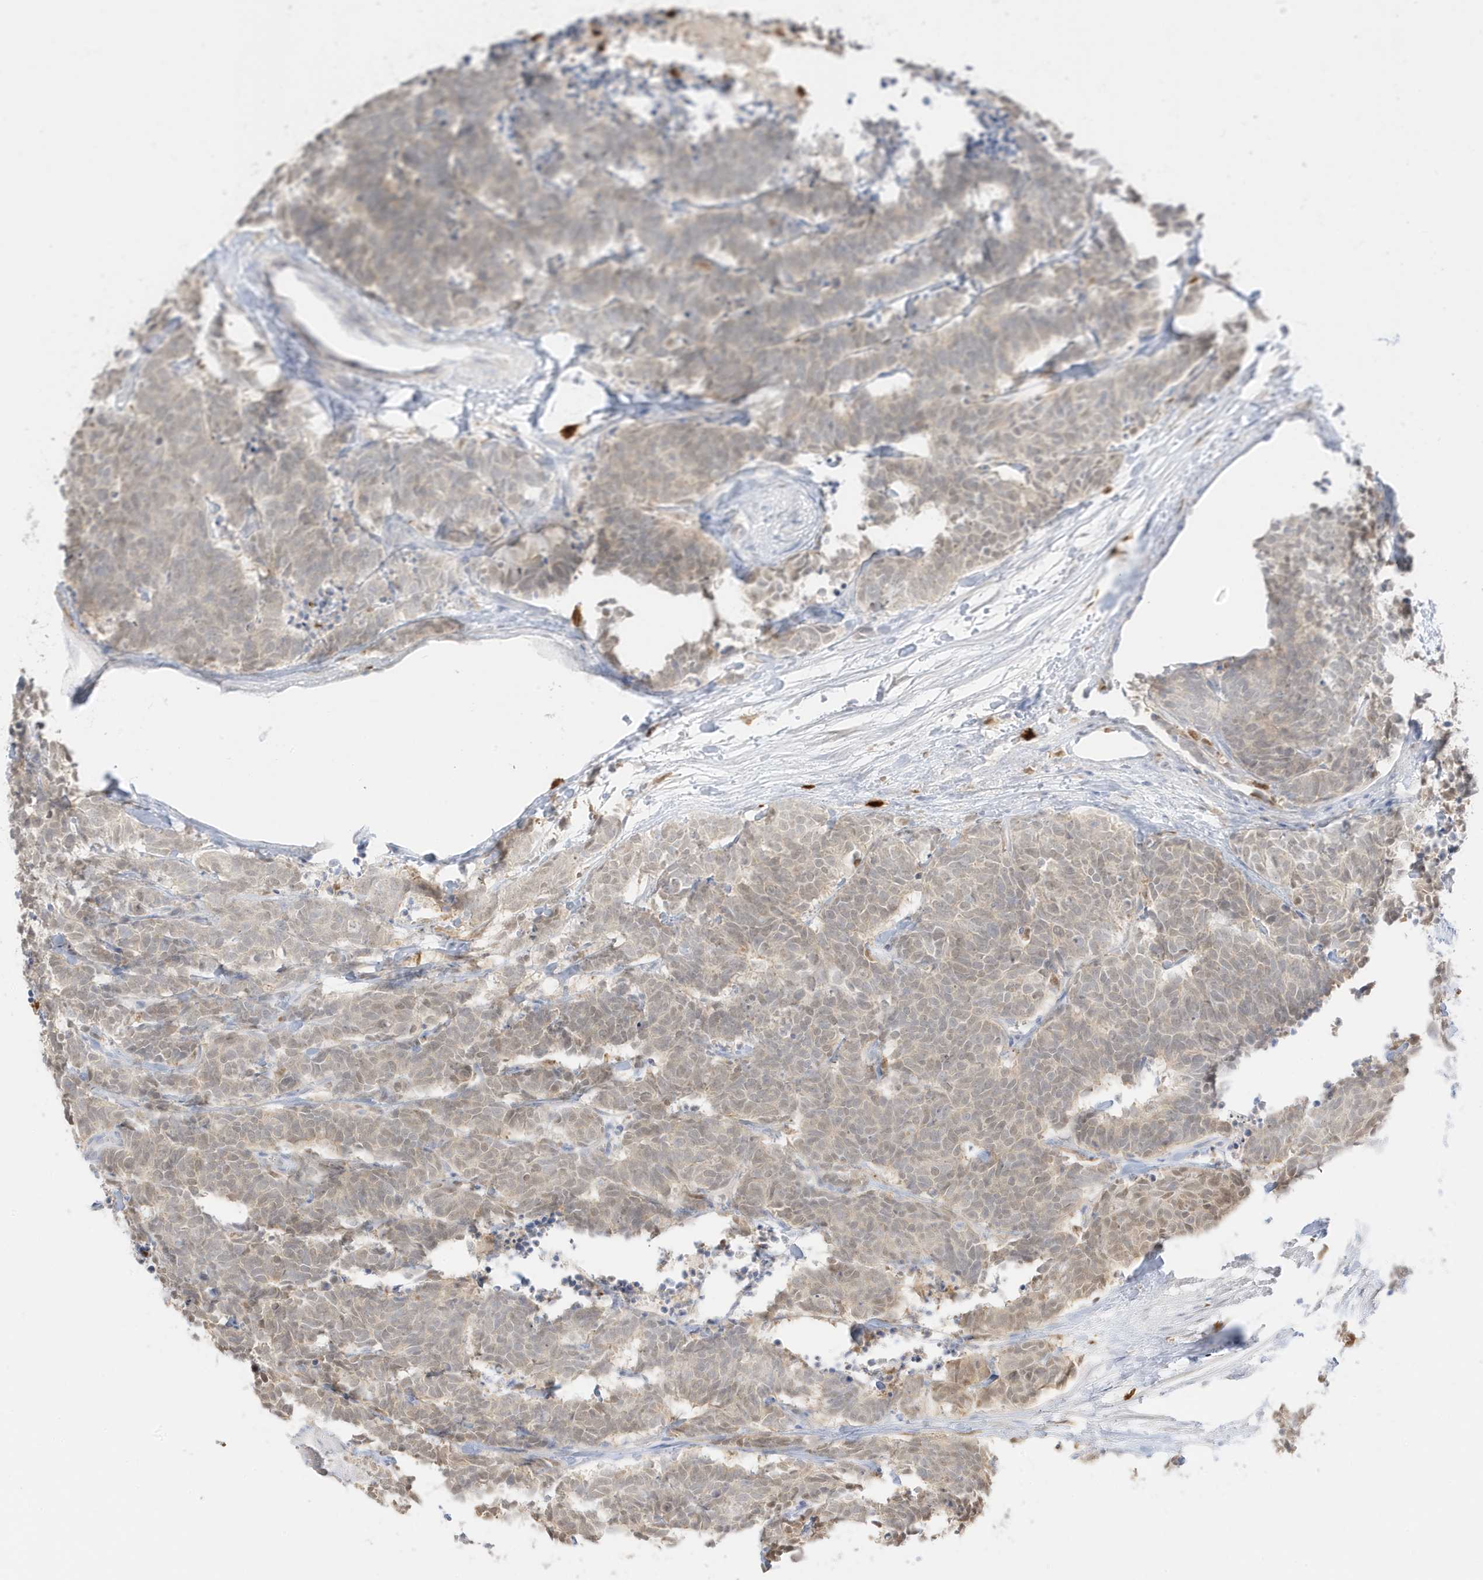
{"staining": {"intensity": "weak", "quantity": ">75%", "location": "nuclear"}, "tissue": "carcinoid", "cell_type": "Tumor cells", "image_type": "cancer", "snomed": [{"axis": "morphology", "description": "Carcinoma, NOS"}, {"axis": "morphology", "description": "Carcinoid, malignant, NOS"}, {"axis": "topography", "description": "Urinary bladder"}], "caption": "Carcinoma stained with DAB (3,3'-diaminobenzidine) immunohistochemistry (IHC) reveals low levels of weak nuclear expression in approximately >75% of tumor cells. Using DAB (3,3'-diaminobenzidine) (brown) and hematoxylin (blue) stains, captured at high magnification using brightfield microscopy.", "gene": "GCA", "patient": {"sex": "male", "age": 57}}